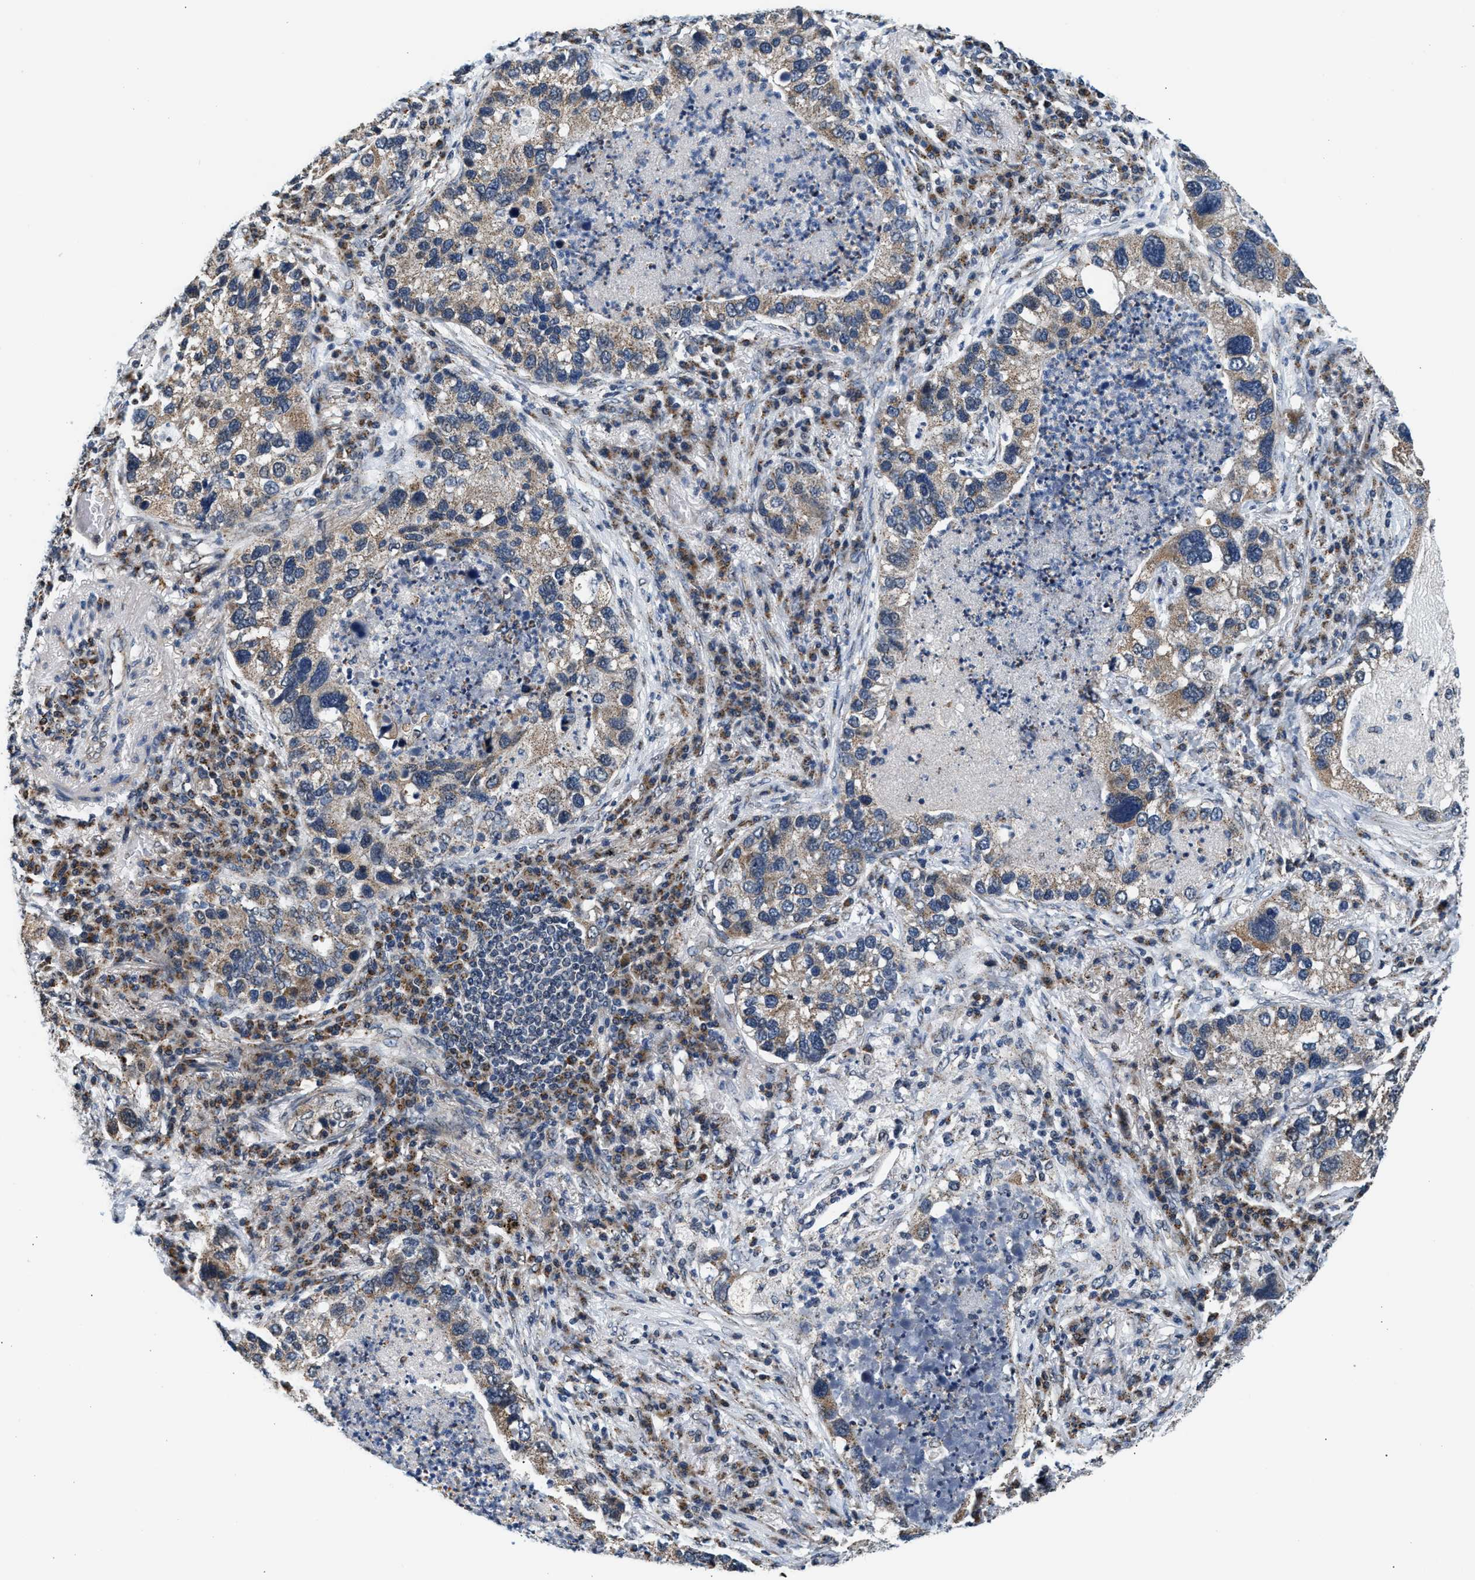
{"staining": {"intensity": "weak", "quantity": "25%-75%", "location": "cytoplasmic/membranous"}, "tissue": "lung cancer", "cell_type": "Tumor cells", "image_type": "cancer", "snomed": [{"axis": "morphology", "description": "Normal tissue, NOS"}, {"axis": "morphology", "description": "Adenocarcinoma, NOS"}, {"axis": "topography", "description": "Bronchus"}, {"axis": "topography", "description": "Lung"}], "caption": "This micrograph reveals lung cancer stained with IHC to label a protein in brown. The cytoplasmic/membranous of tumor cells show weak positivity for the protein. Nuclei are counter-stained blue.", "gene": "KCNMB2", "patient": {"sex": "male", "age": 54}}